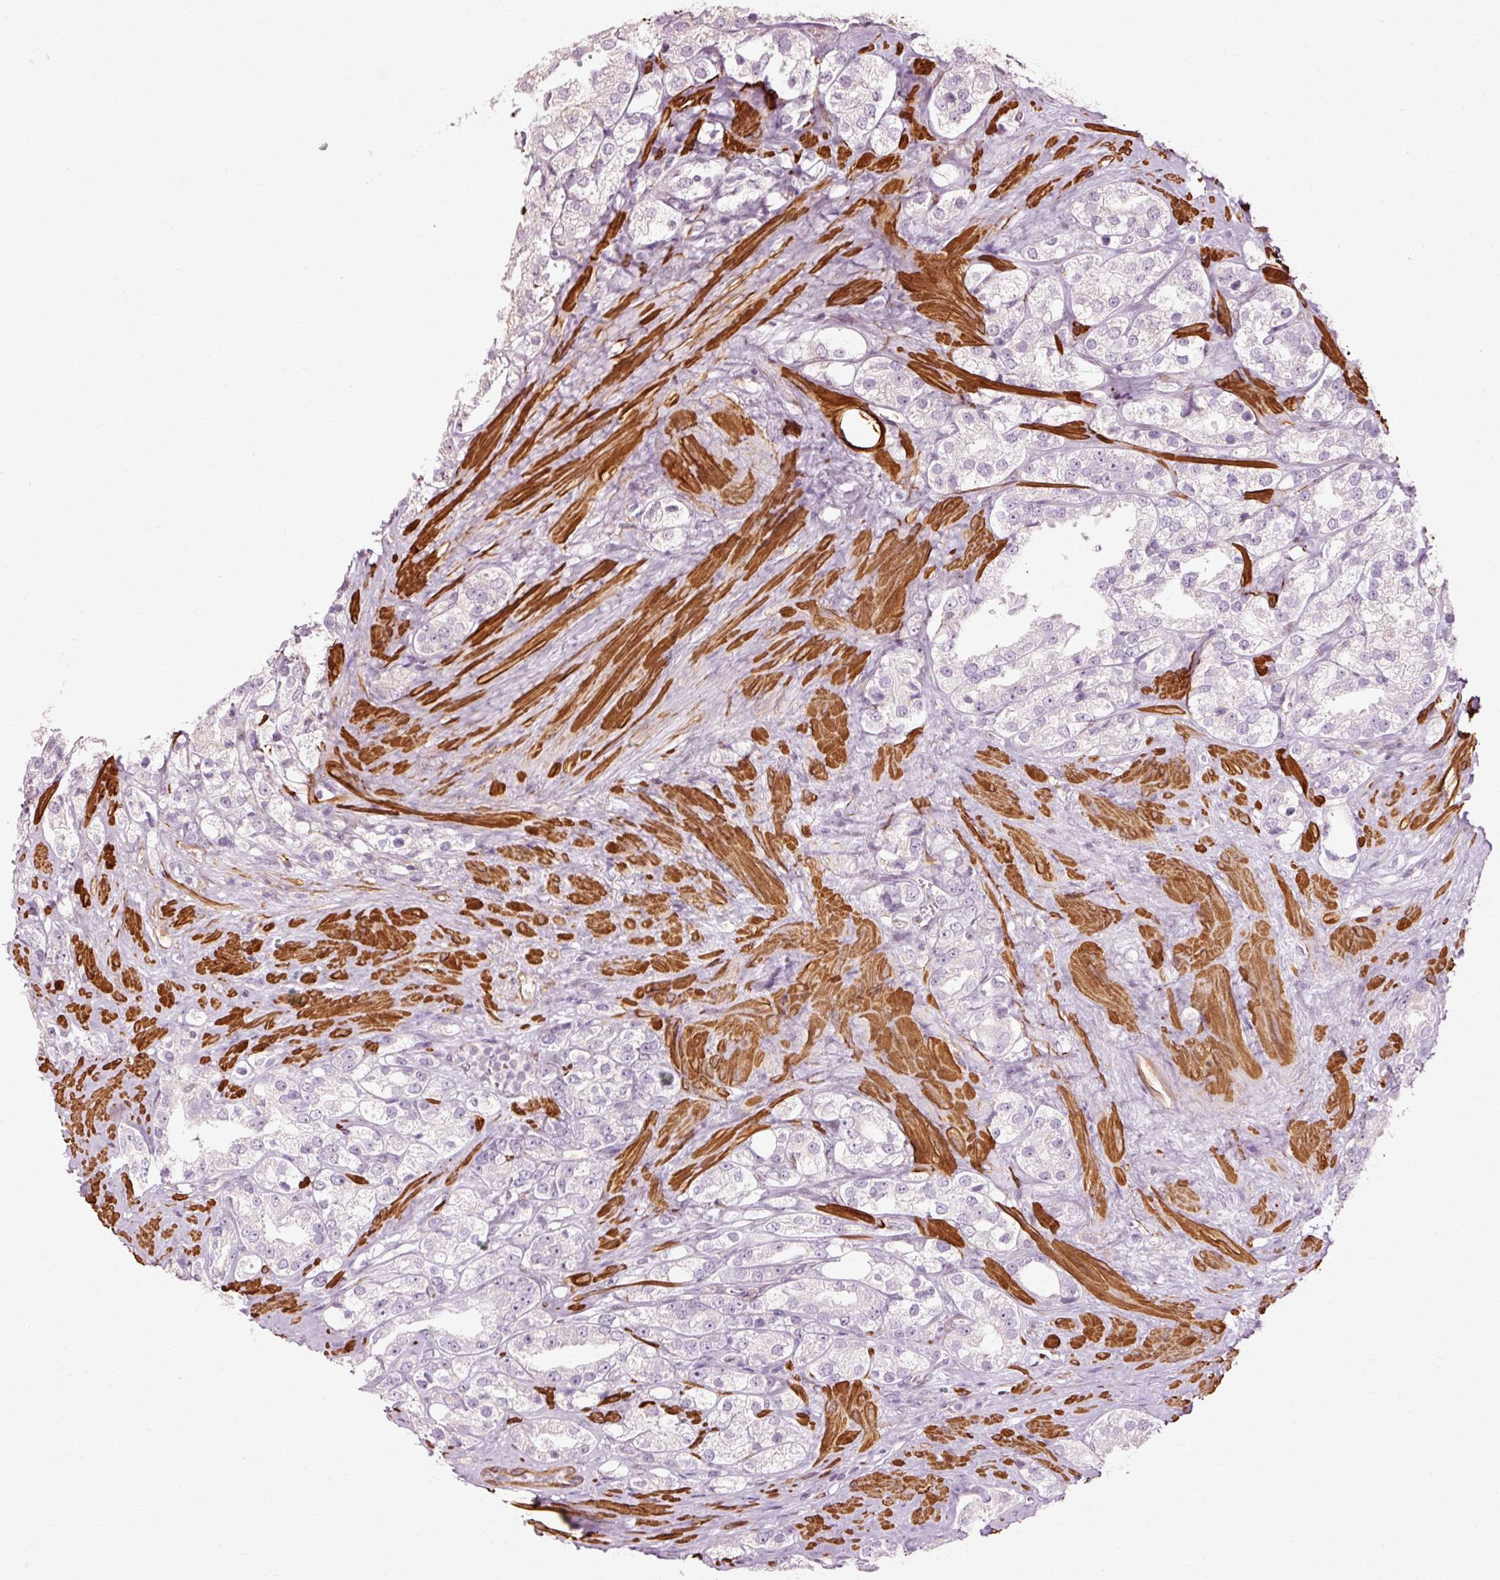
{"staining": {"intensity": "negative", "quantity": "none", "location": "none"}, "tissue": "prostate cancer", "cell_type": "Tumor cells", "image_type": "cancer", "snomed": [{"axis": "morphology", "description": "Adenocarcinoma, NOS"}, {"axis": "topography", "description": "Prostate"}], "caption": "High power microscopy micrograph of an immunohistochemistry (IHC) photomicrograph of prostate cancer (adenocarcinoma), revealing no significant expression in tumor cells.", "gene": "RGPD5", "patient": {"sex": "male", "age": 79}}